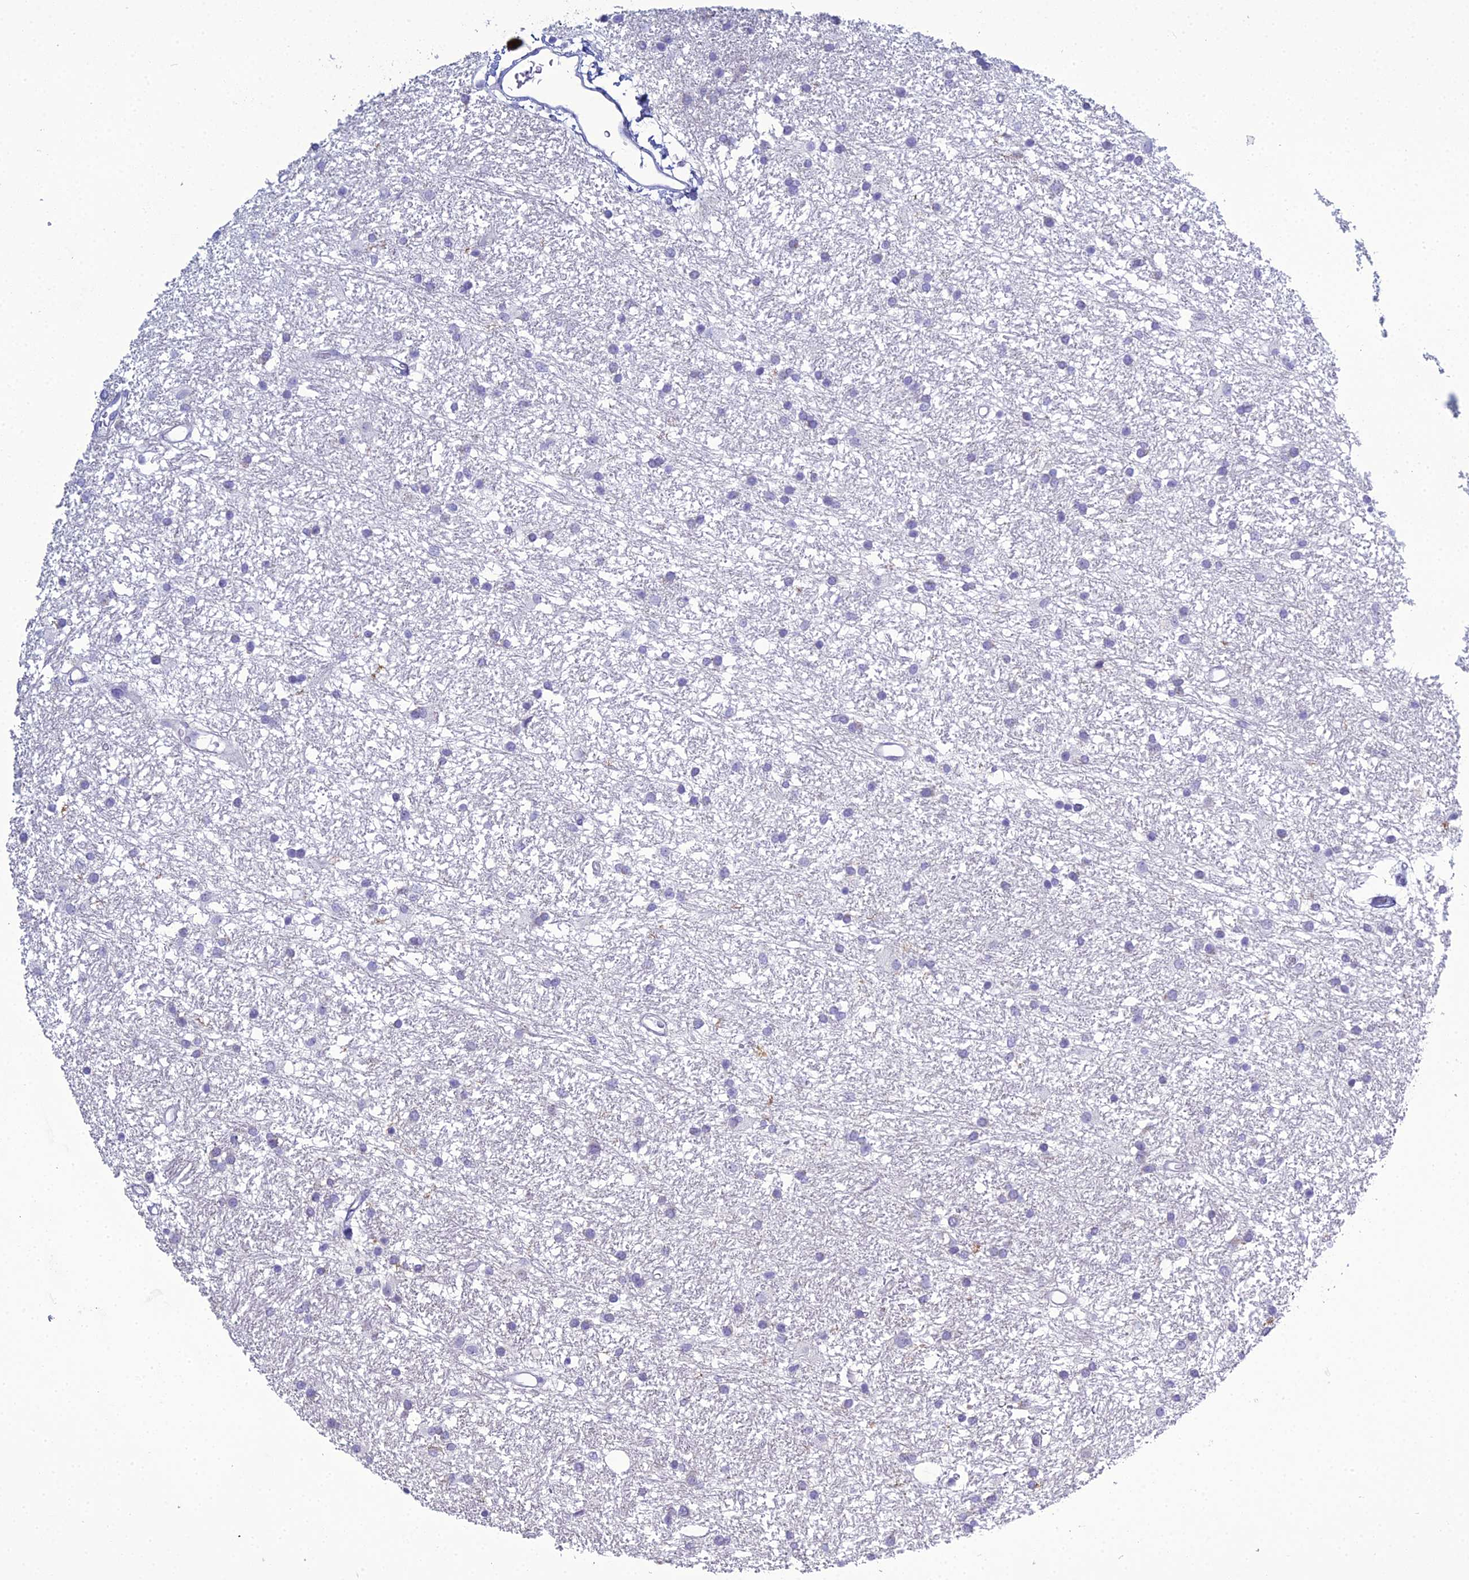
{"staining": {"intensity": "negative", "quantity": "none", "location": "none"}, "tissue": "glioma", "cell_type": "Tumor cells", "image_type": "cancer", "snomed": [{"axis": "morphology", "description": "Glioma, malignant, High grade"}, {"axis": "topography", "description": "Brain"}], "caption": "High magnification brightfield microscopy of malignant glioma (high-grade) stained with DAB (3,3'-diaminobenzidine) (brown) and counterstained with hematoxylin (blue): tumor cells show no significant positivity. (Stains: DAB immunohistochemistry (IHC) with hematoxylin counter stain, Microscopy: brightfield microscopy at high magnification).", "gene": "ACE", "patient": {"sex": "male", "age": 77}}